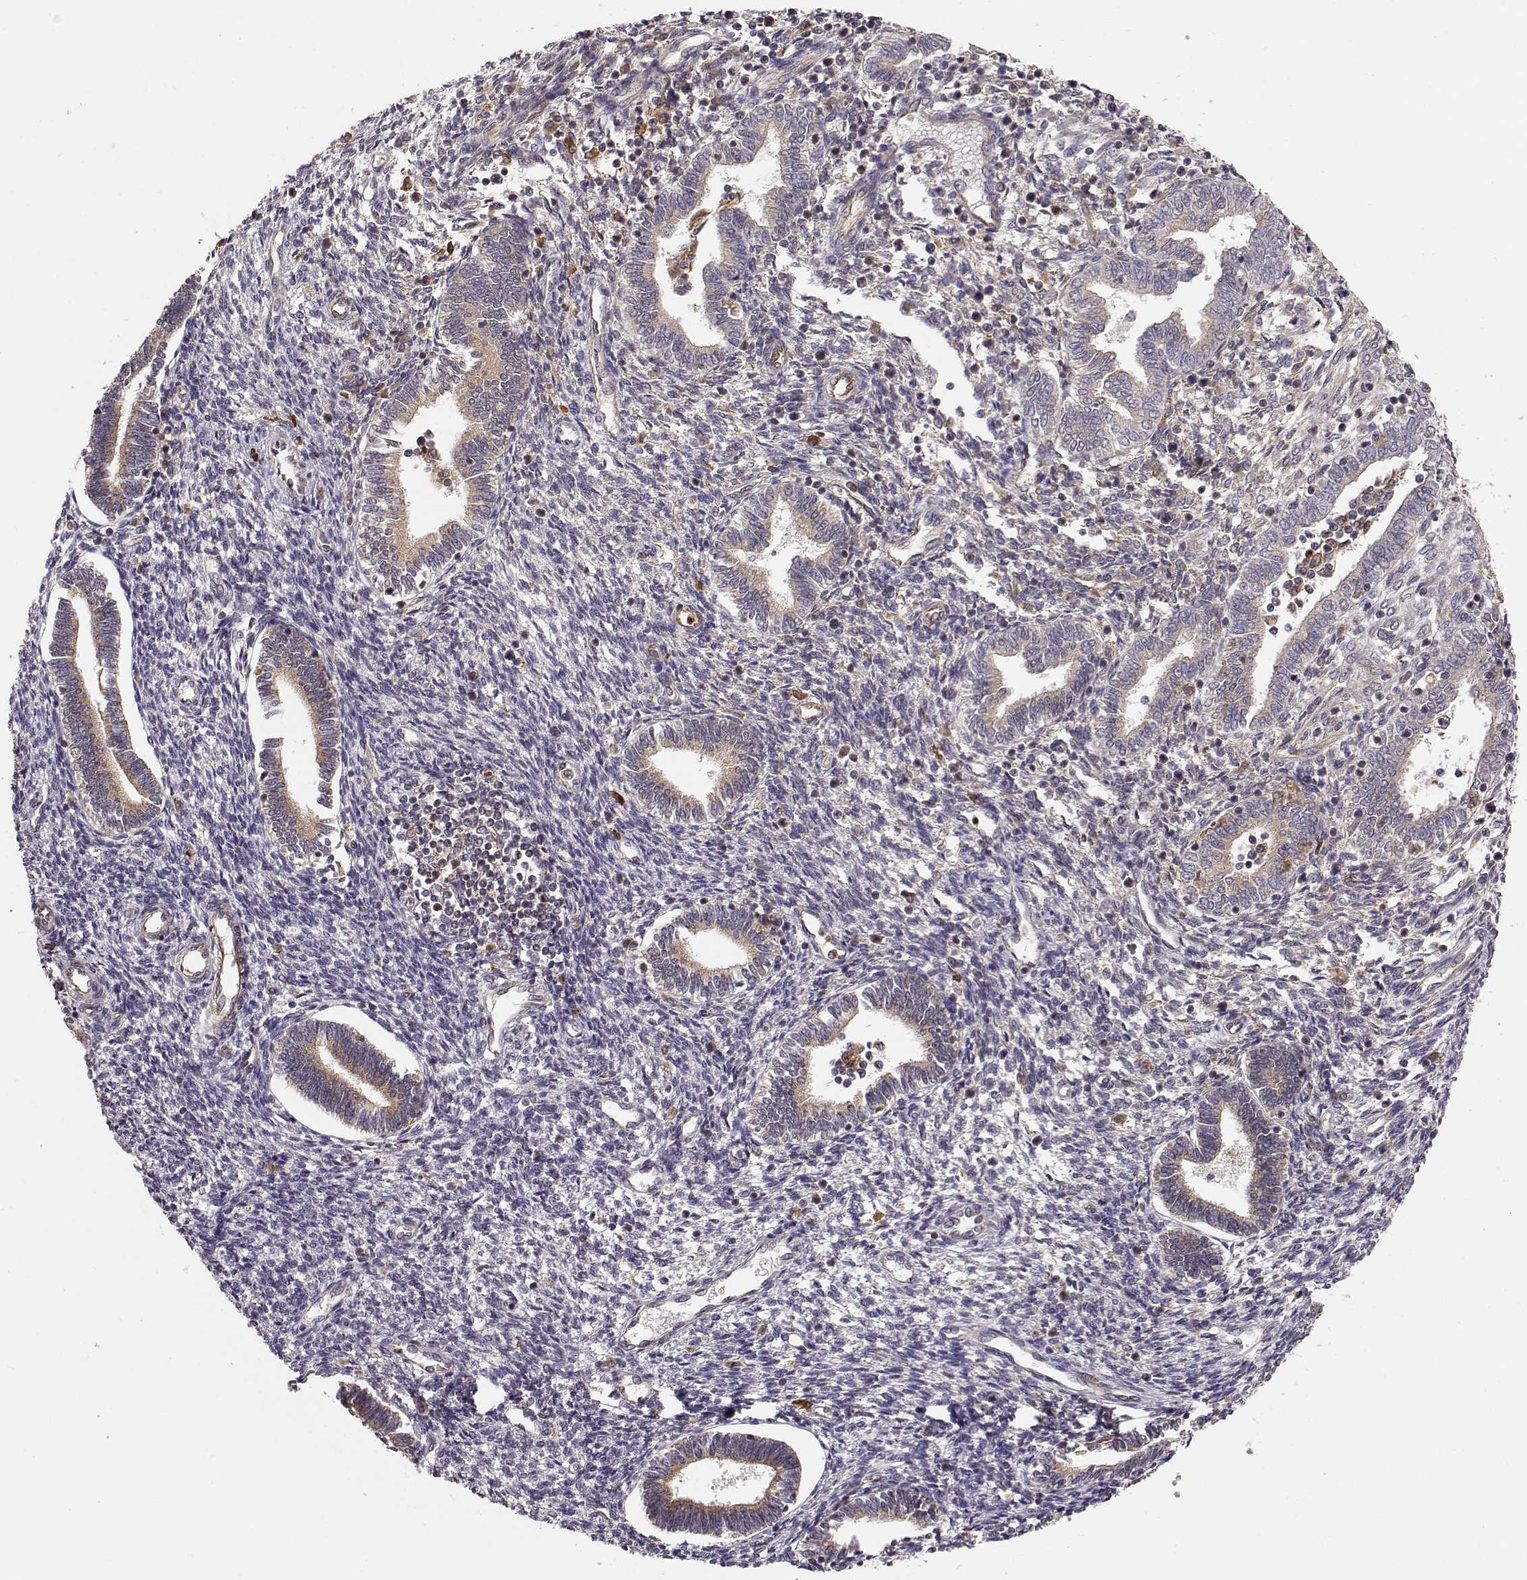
{"staining": {"intensity": "negative", "quantity": "none", "location": "none"}, "tissue": "endometrium", "cell_type": "Cells in endometrial stroma", "image_type": "normal", "snomed": [{"axis": "morphology", "description": "Normal tissue, NOS"}, {"axis": "topography", "description": "Endometrium"}], "caption": "This is a histopathology image of immunohistochemistry staining of benign endometrium, which shows no staining in cells in endometrial stroma.", "gene": "ARHGEF2", "patient": {"sex": "female", "age": 42}}